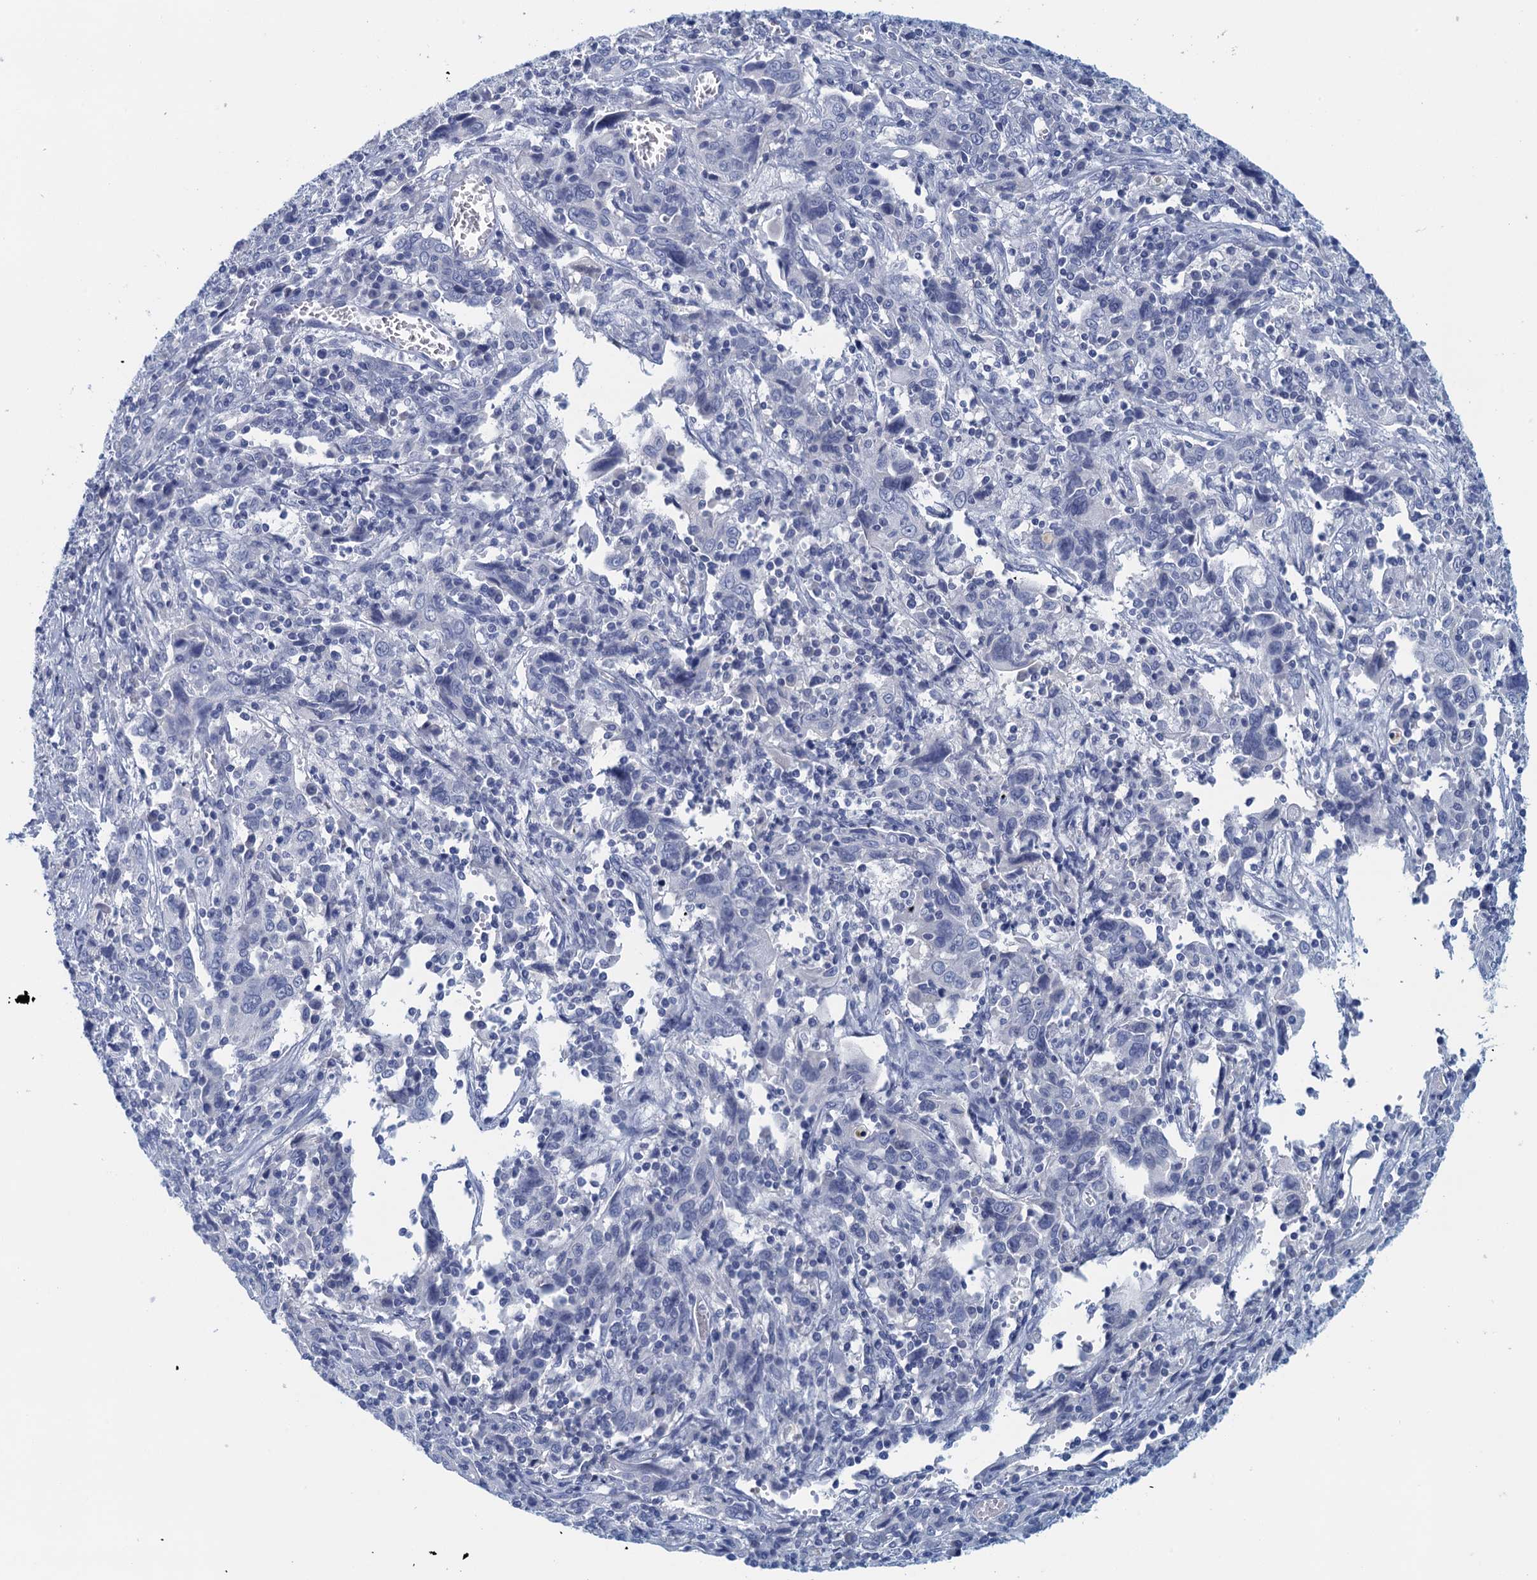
{"staining": {"intensity": "negative", "quantity": "none", "location": "none"}, "tissue": "cervical cancer", "cell_type": "Tumor cells", "image_type": "cancer", "snomed": [{"axis": "morphology", "description": "Squamous cell carcinoma, NOS"}, {"axis": "topography", "description": "Cervix"}], "caption": "This histopathology image is of squamous cell carcinoma (cervical) stained with IHC to label a protein in brown with the nuclei are counter-stained blue. There is no staining in tumor cells.", "gene": "CYP51A1", "patient": {"sex": "female", "age": 46}}